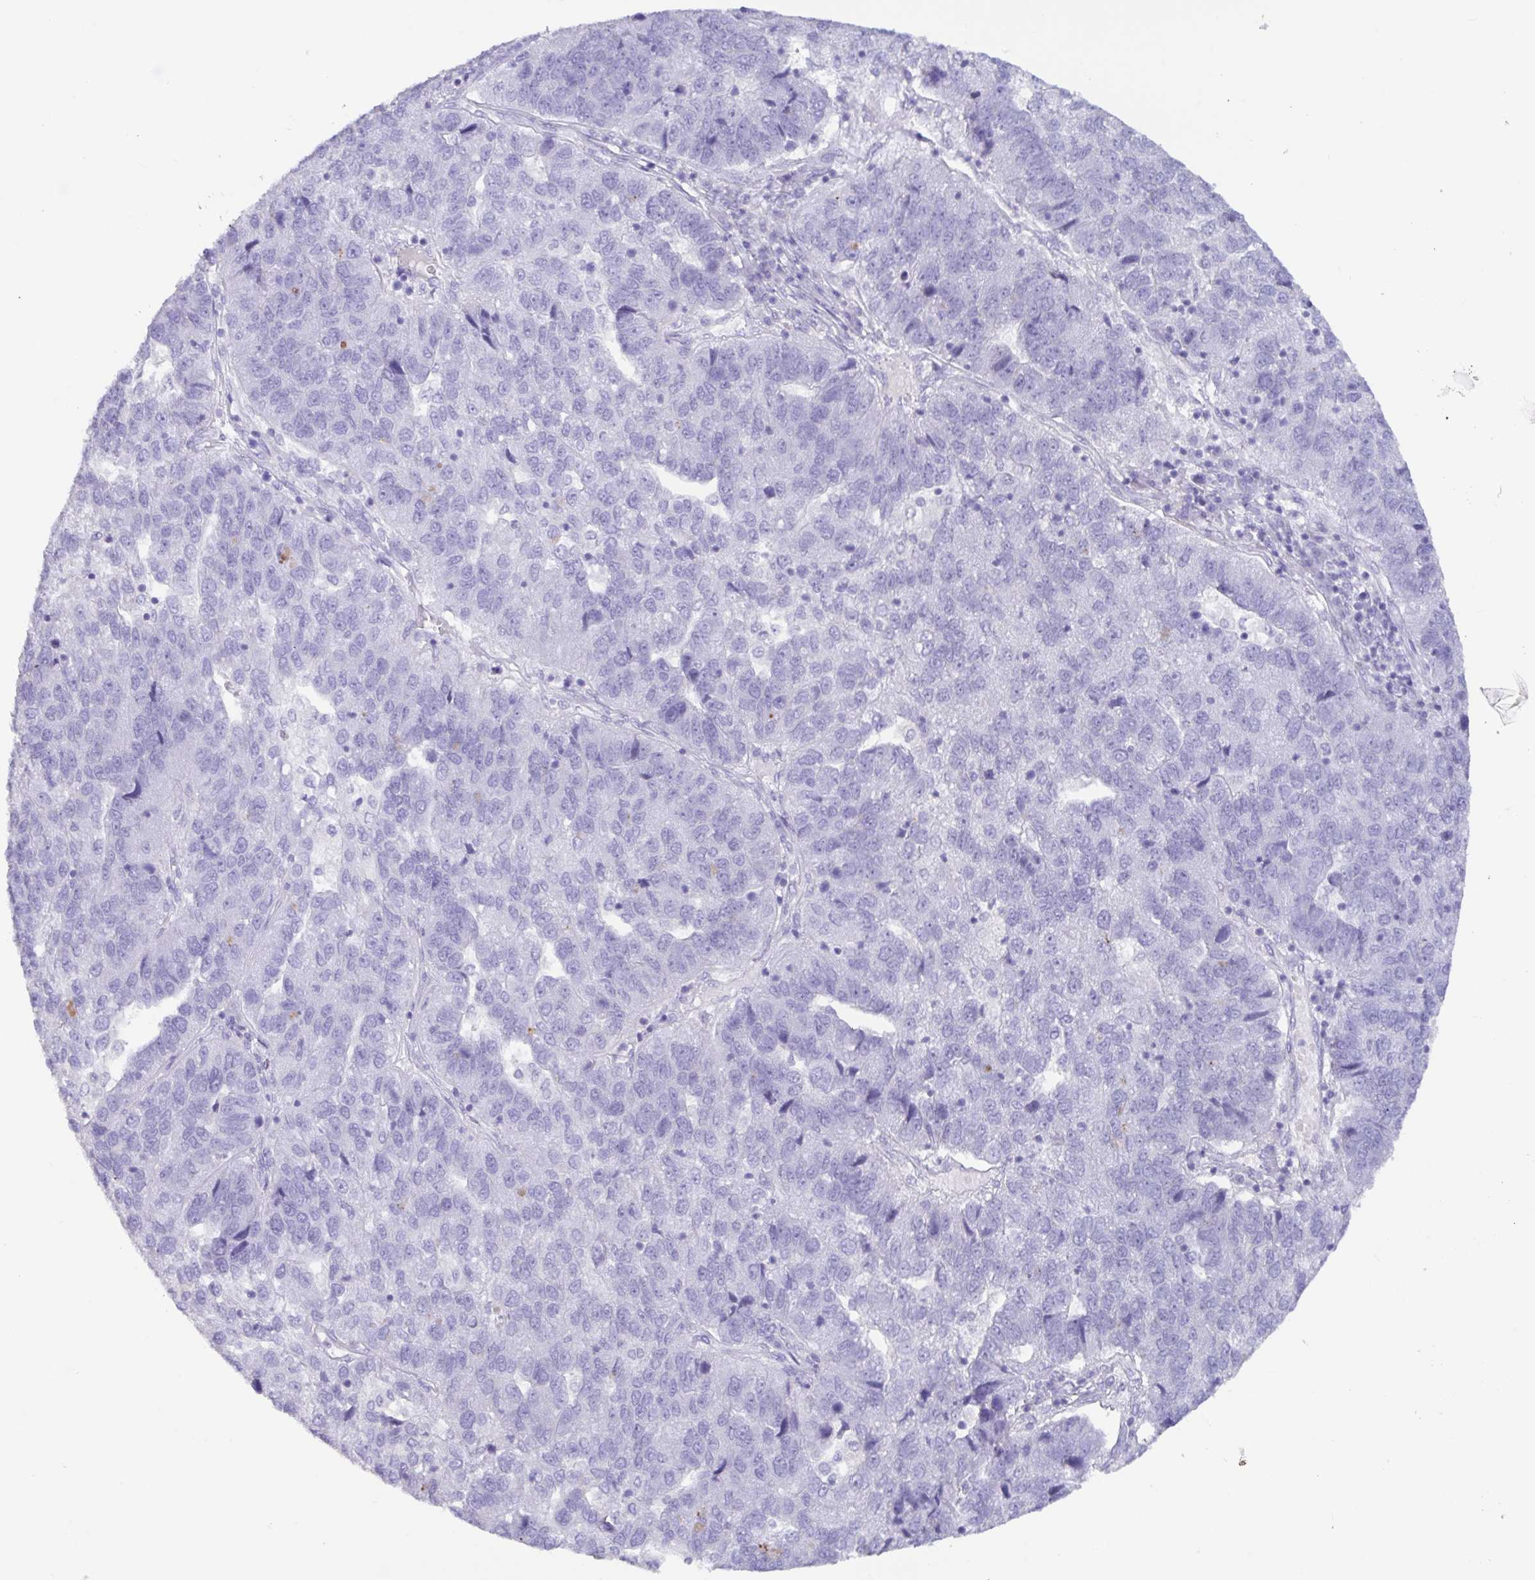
{"staining": {"intensity": "negative", "quantity": "none", "location": "none"}, "tissue": "pancreatic cancer", "cell_type": "Tumor cells", "image_type": "cancer", "snomed": [{"axis": "morphology", "description": "Adenocarcinoma, NOS"}, {"axis": "topography", "description": "Pancreas"}], "caption": "Tumor cells are negative for protein expression in human pancreatic adenocarcinoma.", "gene": "TNNC1", "patient": {"sex": "female", "age": 61}}